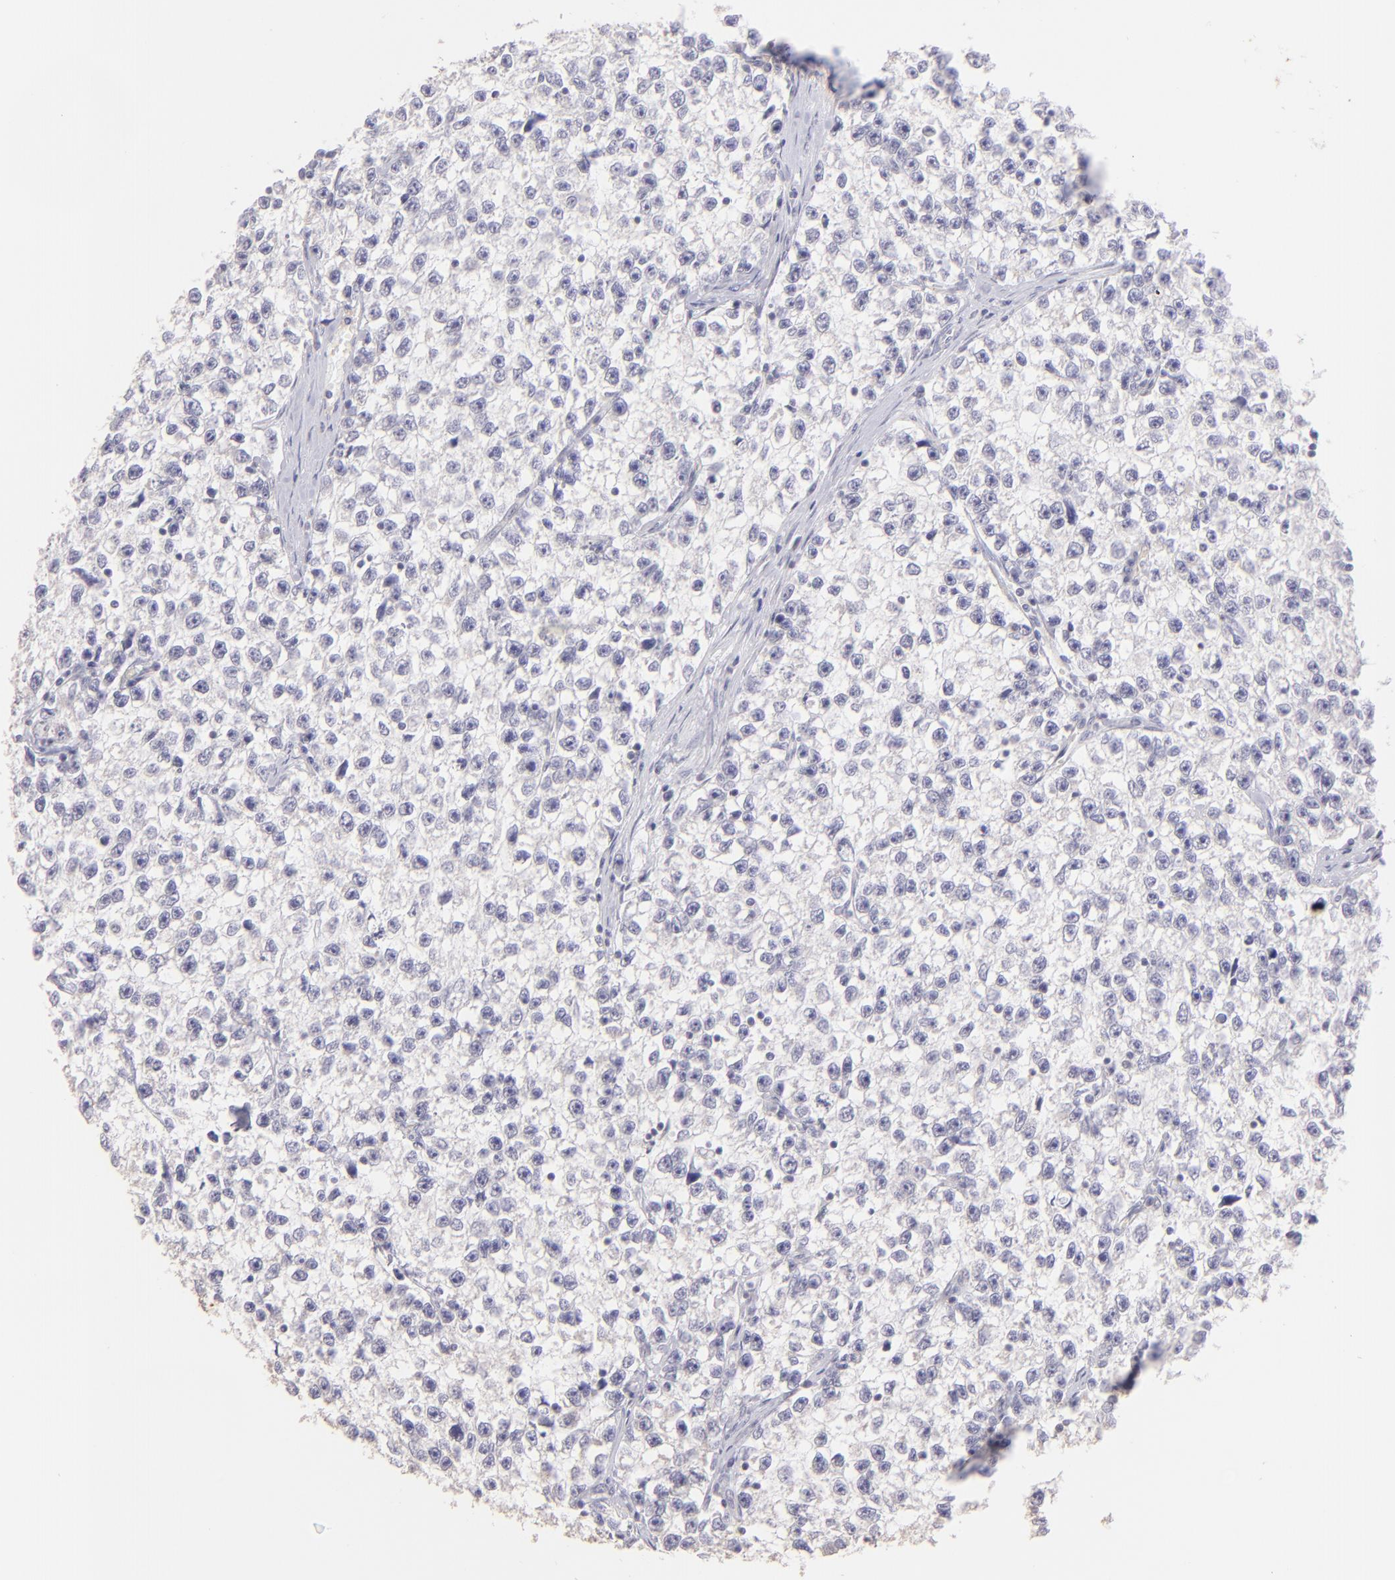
{"staining": {"intensity": "negative", "quantity": "none", "location": "none"}, "tissue": "testis cancer", "cell_type": "Tumor cells", "image_type": "cancer", "snomed": [{"axis": "morphology", "description": "Seminoma, NOS"}, {"axis": "morphology", "description": "Carcinoma, Embryonal, NOS"}, {"axis": "topography", "description": "Testis"}], "caption": "A histopathology image of human testis cancer (embryonal carcinoma) is negative for staining in tumor cells.", "gene": "MAGEA1", "patient": {"sex": "male", "age": 30}}